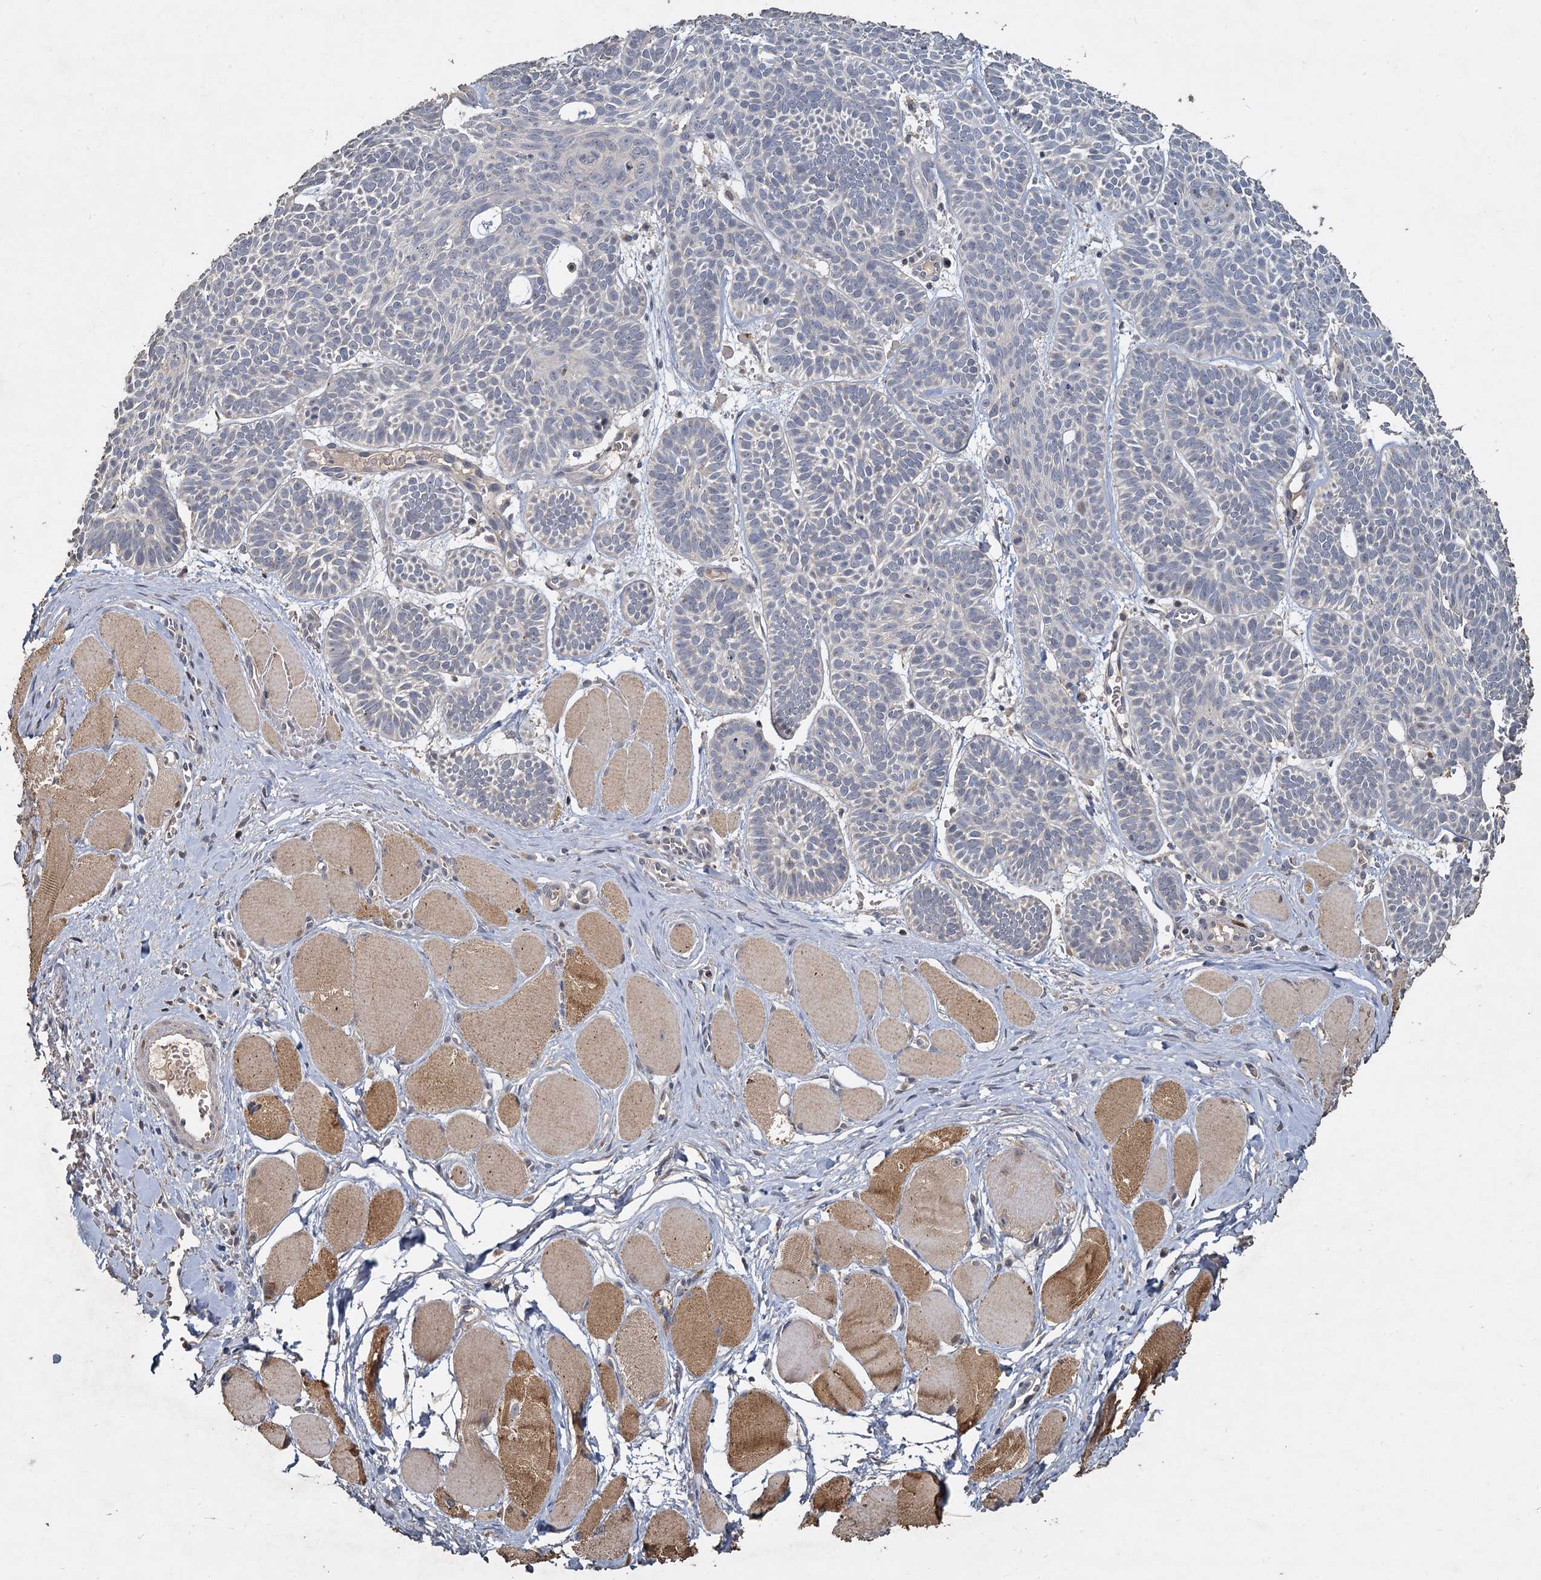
{"staining": {"intensity": "negative", "quantity": "none", "location": "none"}, "tissue": "skin cancer", "cell_type": "Tumor cells", "image_type": "cancer", "snomed": [{"axis": "morphology", "description": "Basal cell carcinoma"}, {"axis": "topography", "description": "Skin"}], "caption": "Immunohistochemistry (IHC) micrograph of skin cancer (basal cell carcinoma) stained for a protein (brown), which displays no expression in tumor cells. The staining was performed using DAB to visualize the protein expression in brown, while the nuclei were stained in blue with hematoxylin (Magnification: 20x).", "gene": "CCDC61", "patient": {"sex": "male", "age": 85}}